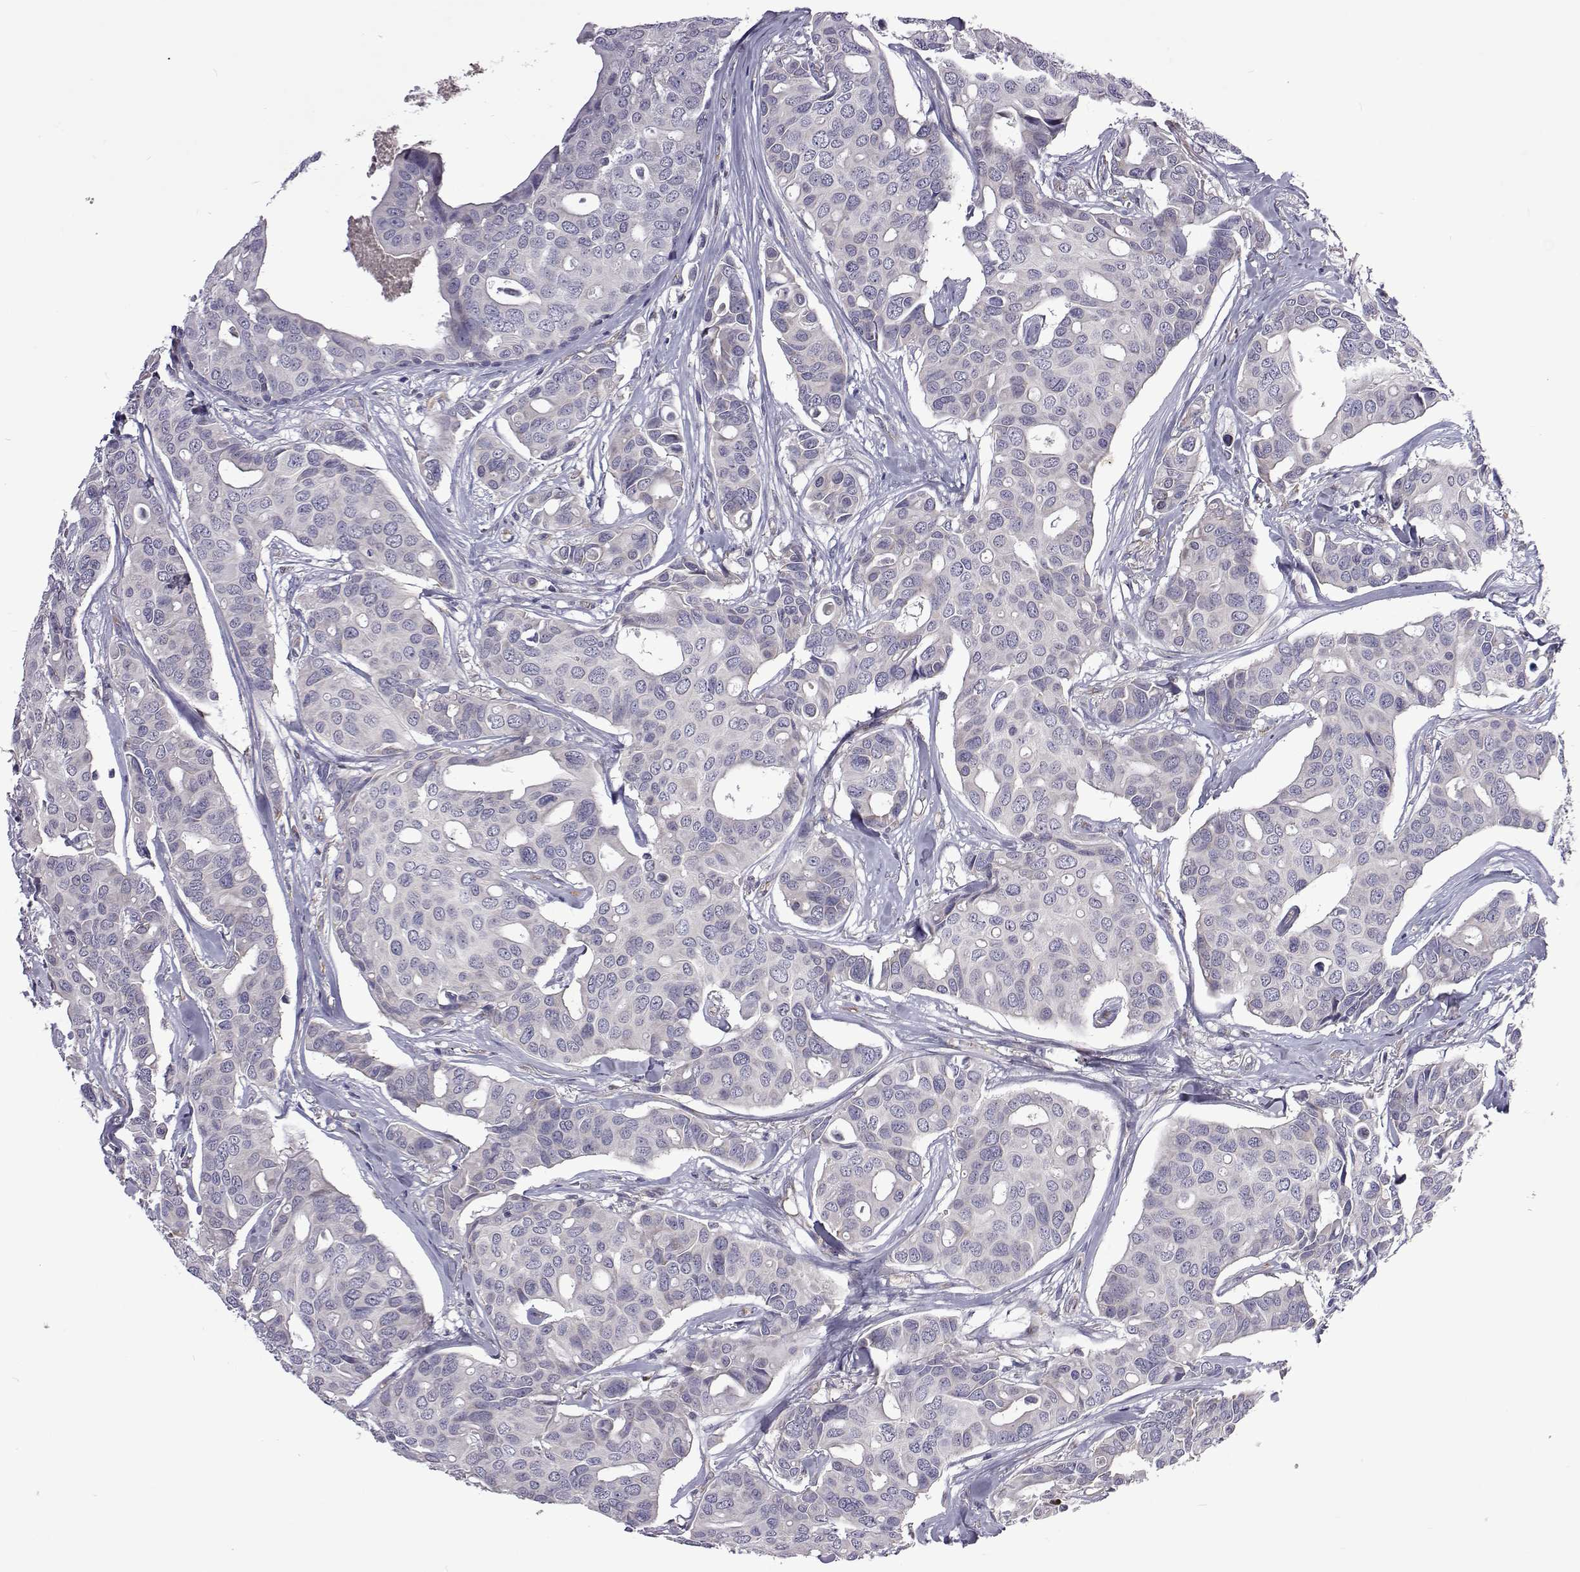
{"staining": {"intensity": "negative", "quantity": "none", "location": "none"}, "tissue": "breast cancer", "cell_type": "Tumor cells", "image_type": "cancer", "snomed": [{"axis": "morphology", "description": "Duct carcinoma"}, {"axis": "topography", "description": "Breast"}], "caption": "The photomicrograph demonstrates no significant staining in tumor cells of breast cancer. Nuclei are stained in blue.", "gene": "TCF15", "patient": {"sex": "female", "age": 54}}